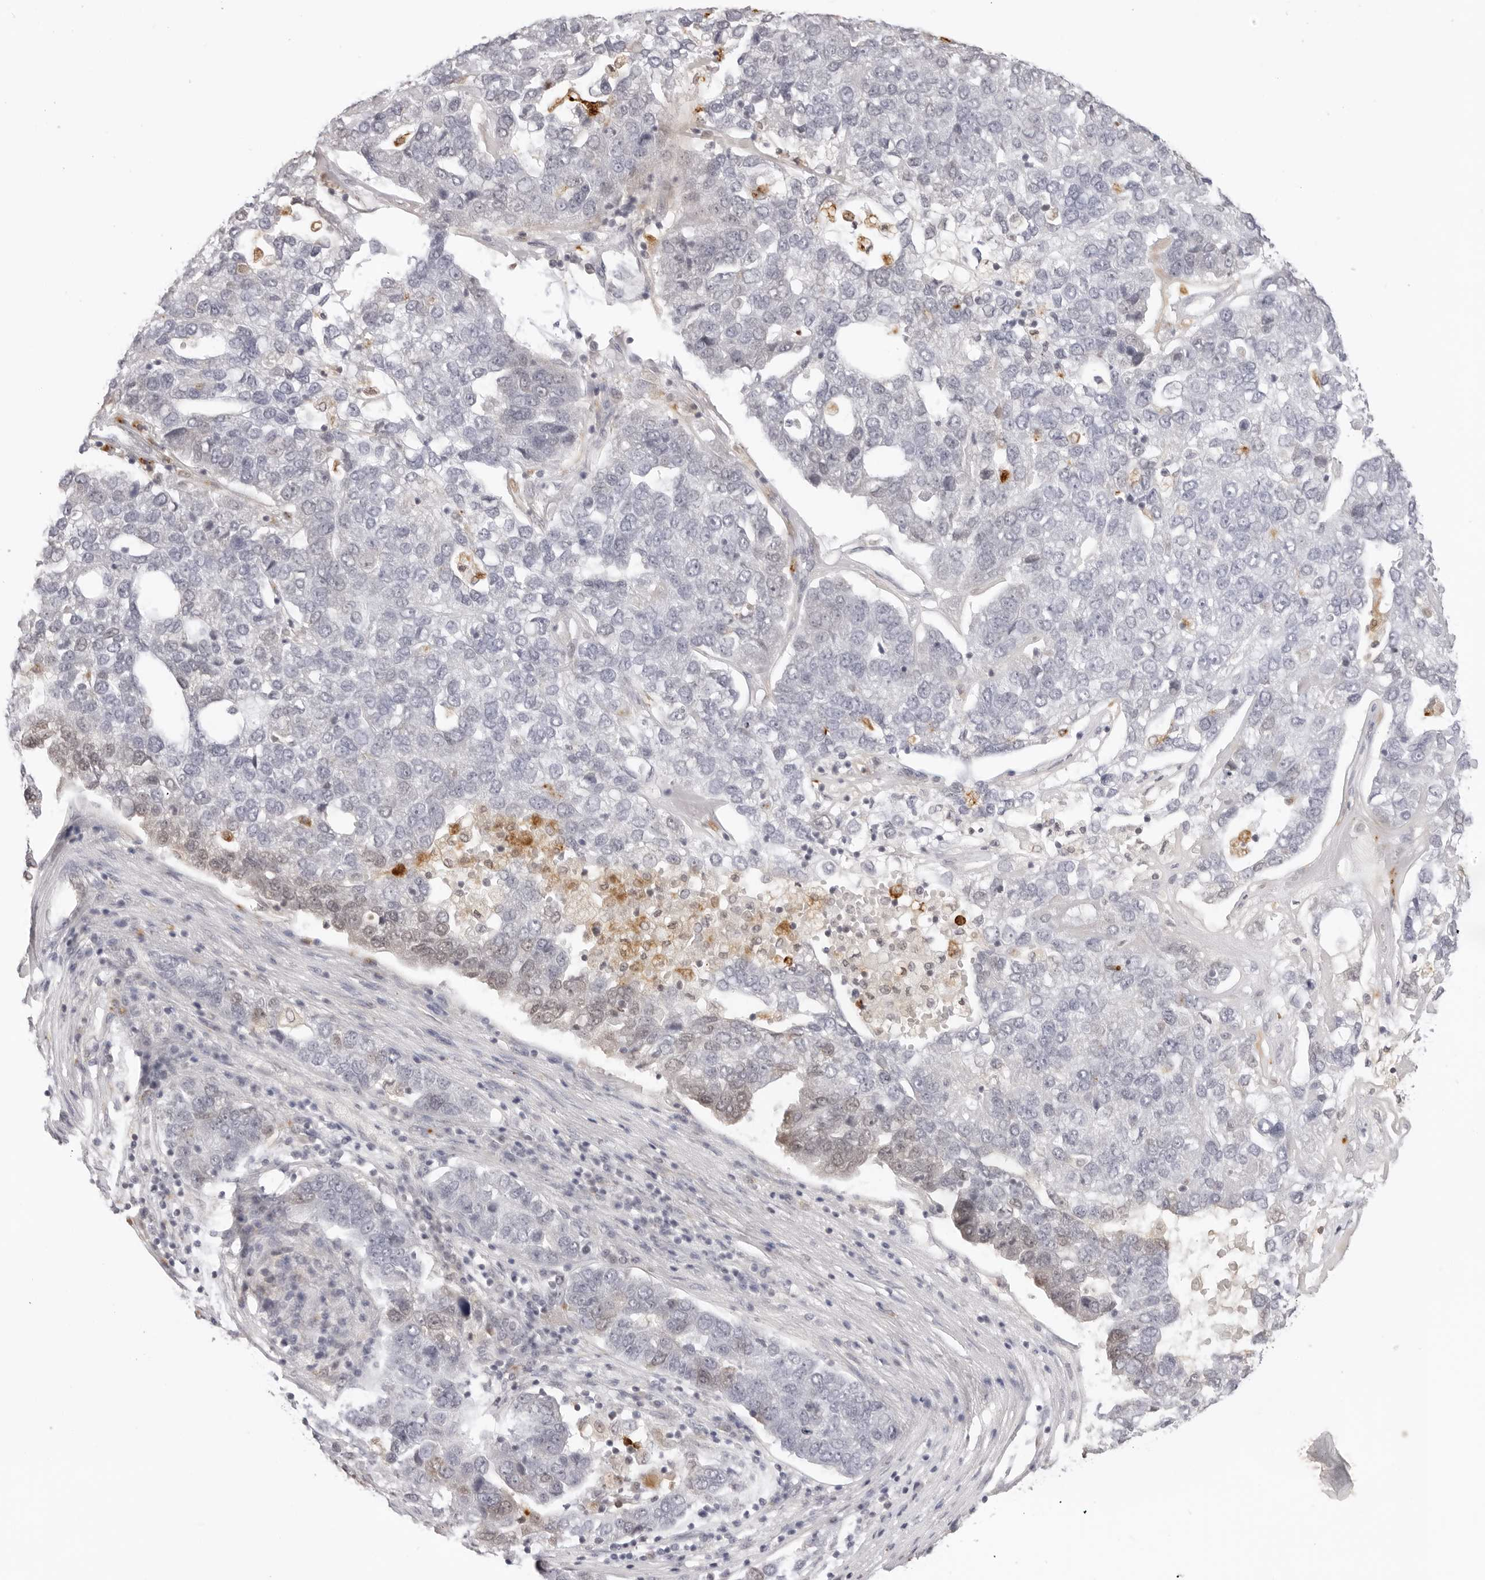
{"staining": {"intensity": "negative", "quantity": "none", "location": "none"}, "tissue": "pancreatic cancer", "cell_type": "Tumor cells", "image_type": "cancer", "snomed": [{"axis": "morphology", "description": "Adenocarcinoma, NOS"}, {"axis": "topography", "description": "Pancreas"}], "caption": "High magnification brightfield microscopy of adenocarcinoma (pancreatic) stained with DAB (brown) and counterstained with hematoxylin (blue): tumor cells show no significant expression.", "gene": "STRADB", "patient": {"sex": "female", "age": 61}}